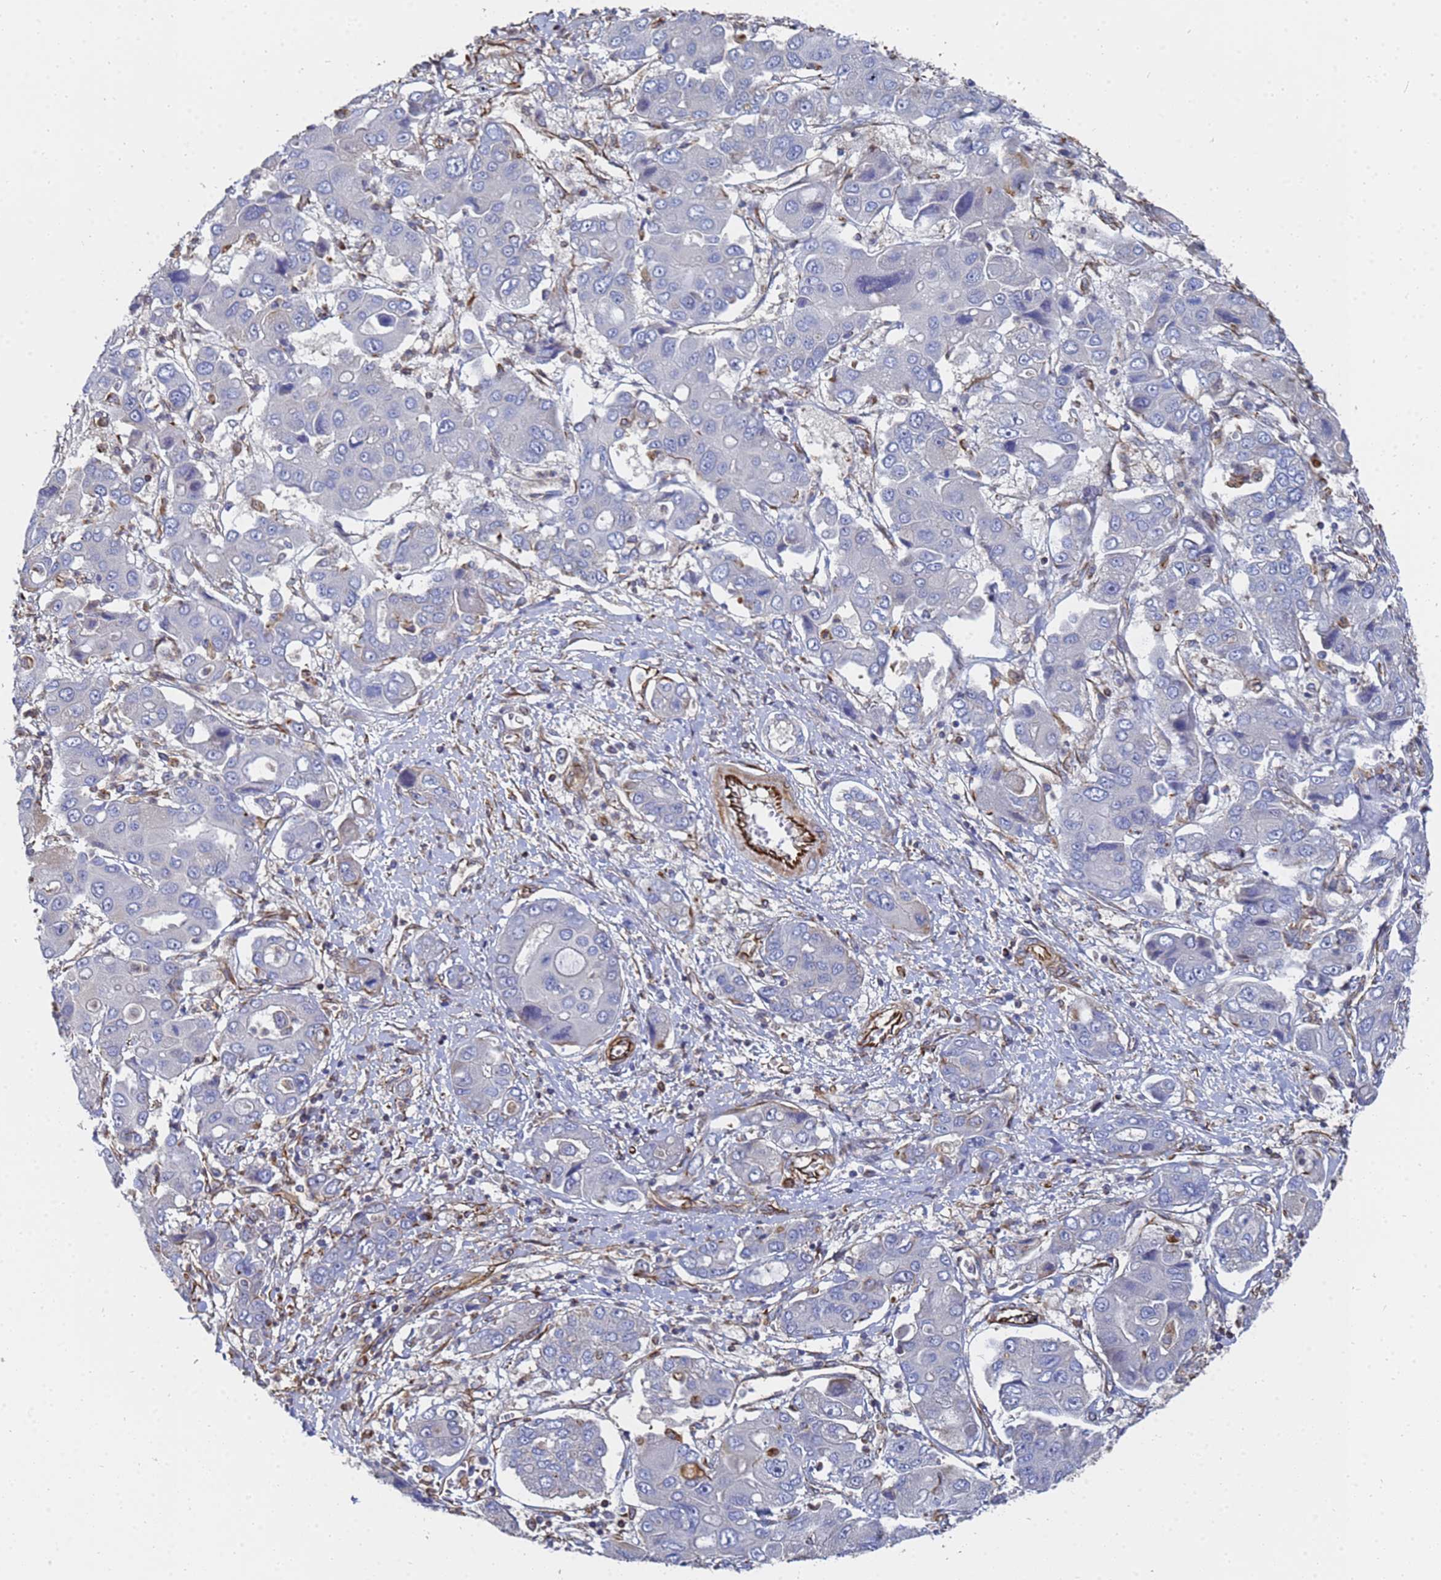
{"staining": {"intensity": "negative", "quantity": "none", "location": "none"}, "tissue": "liver cancer", "cell_type": "Tumor cells", "image_type": "cancer", "snomed": [{"axis": "morphology", "description": "Cholangiocarcinoma"}, {"axis": "topography", "description": "Liver"}], "caption": "IHC histopathology image of human liver cancer (cholangiocarcinoma) stained for a protein (brown), which shows no positivity in tumor cells.", "gene": "SYT13", "patient": {"sex": "male", "age": 67}}